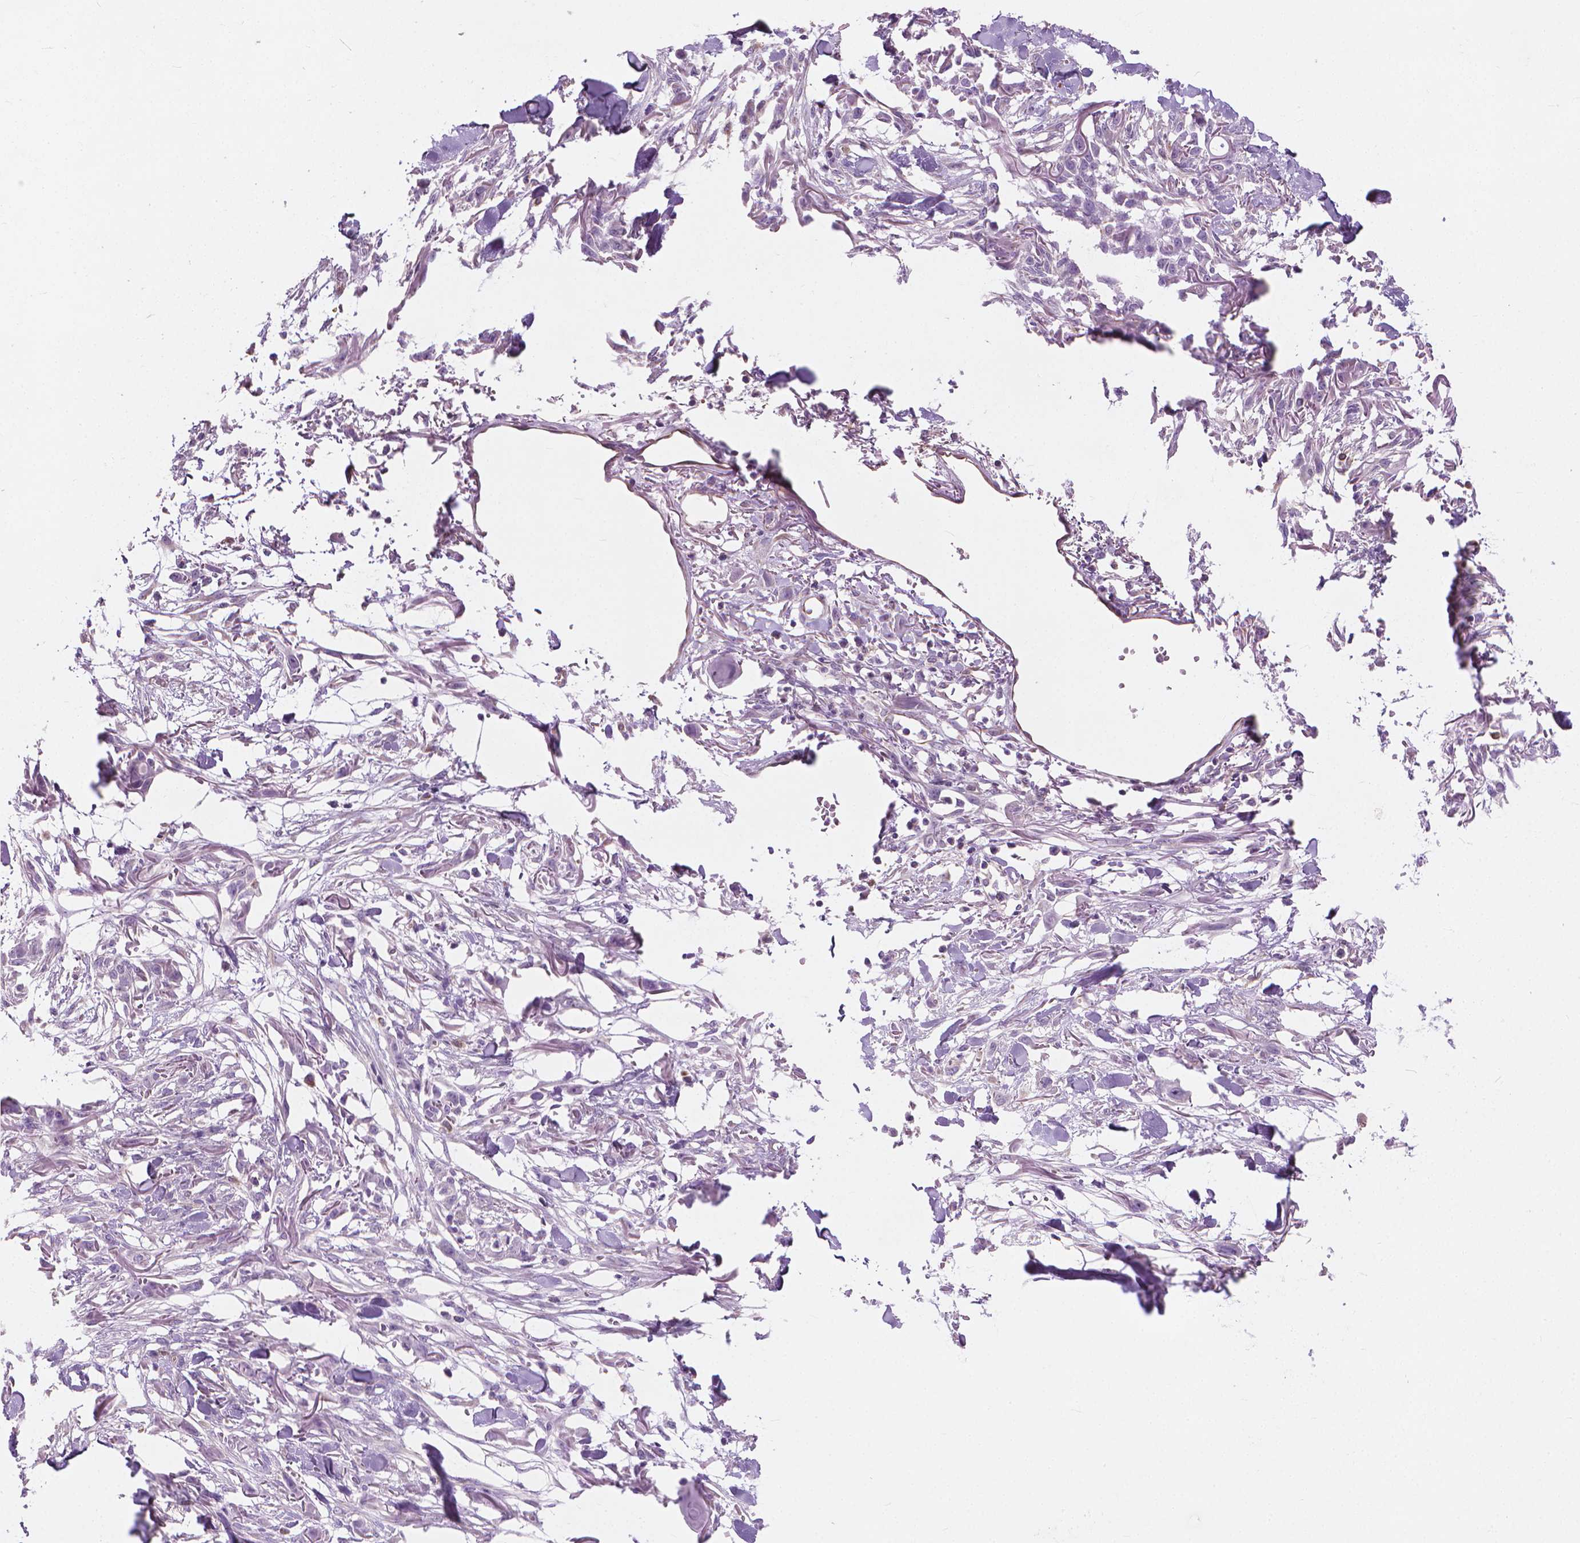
{"staining": {"intensity": "negative", "quantity": "none", "location": "none"}, "tissue": "skin cancer", "cell_type": "Tumor cells", "image_type": "cancer", "snomed": [{"axis": "morphology", "description": "Squamous cell carcinoma, NOS"}, {"axis": "topography", "description": "Skin"}], "caption": "Micrograph shows no significant protein staining in tumor cells of skin cancer (squamous cell carcinoma).", "gene": "KRT73", "patient": {"sex": "female", "age": 59}}